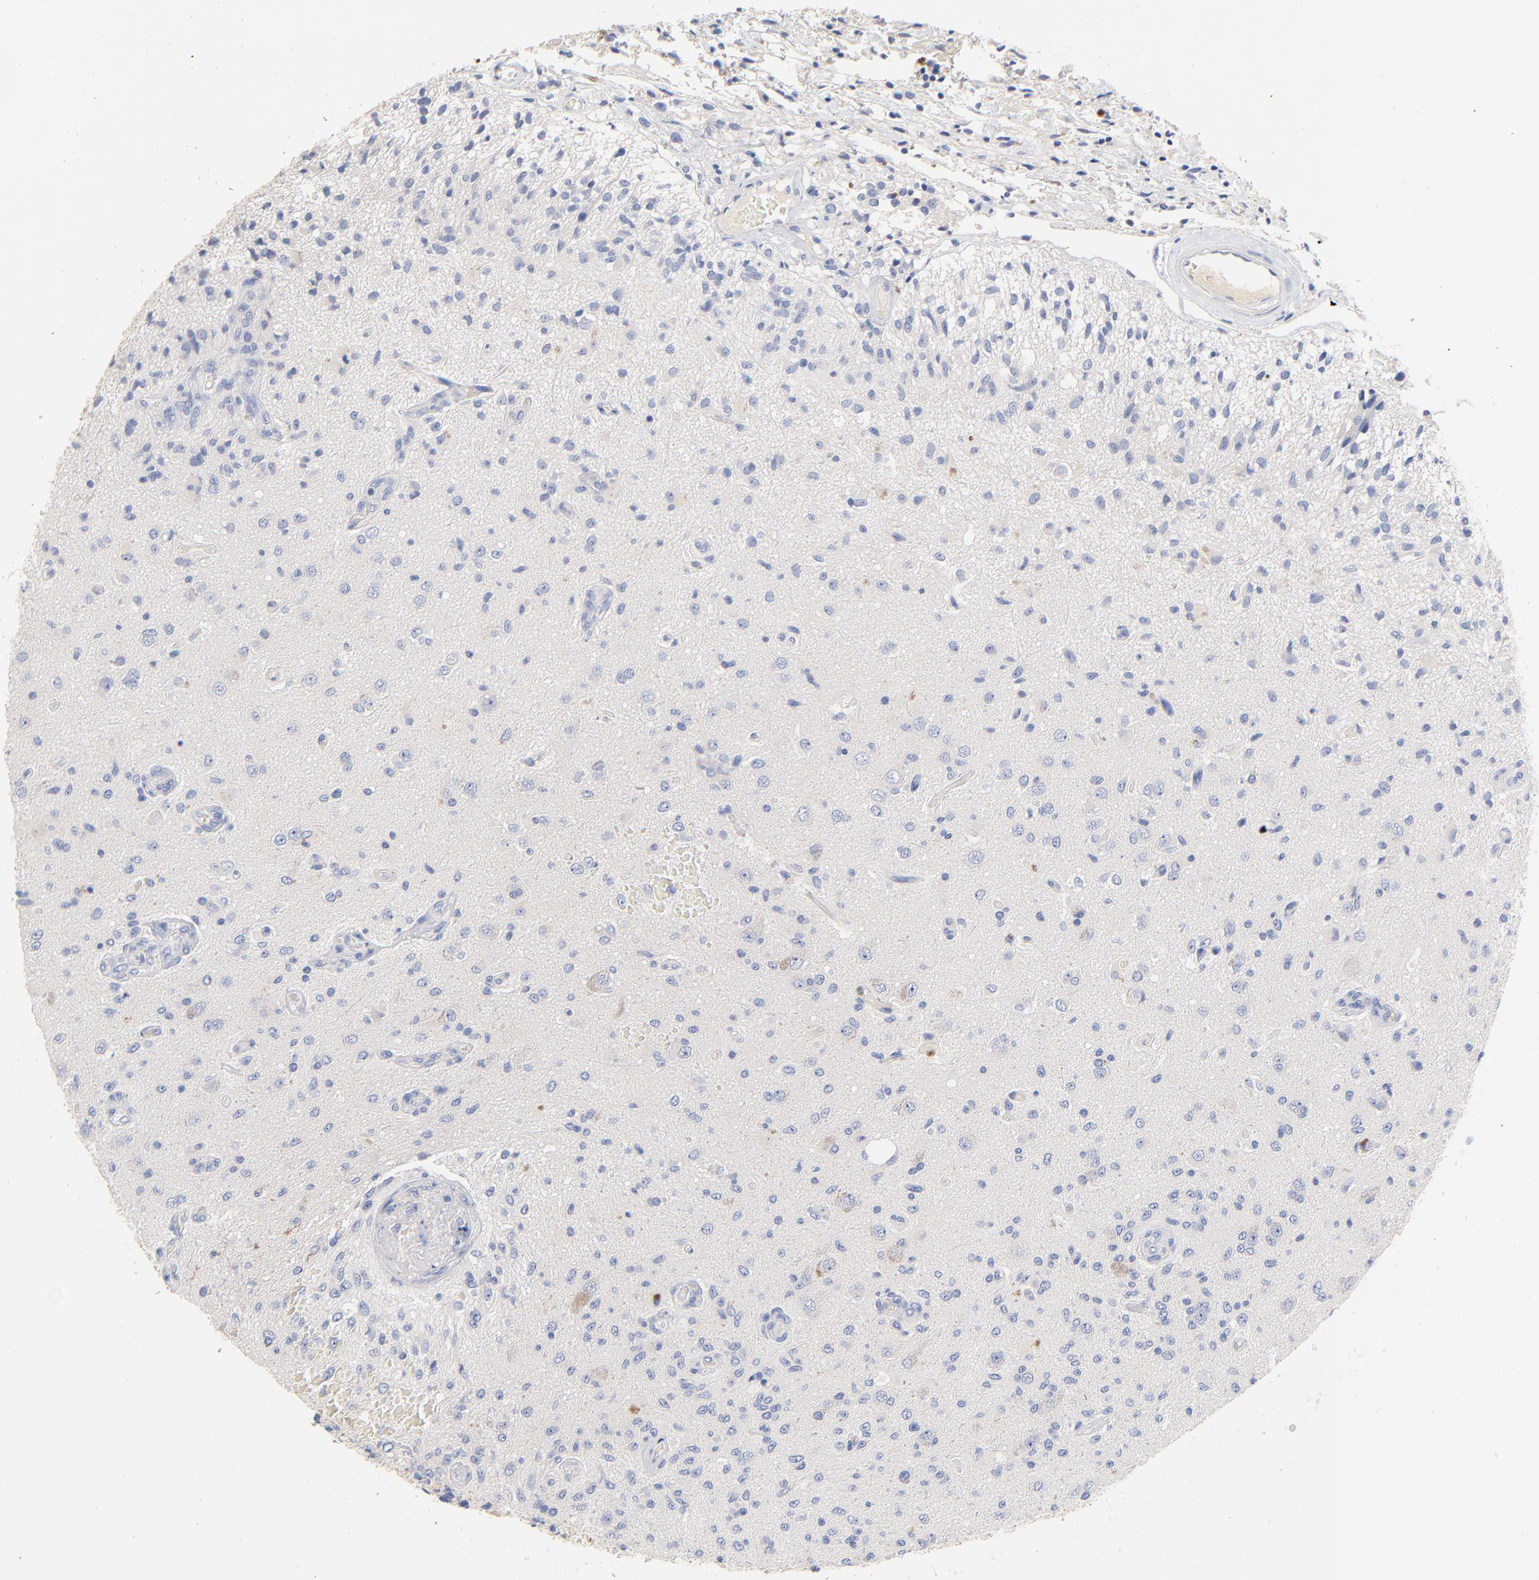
{"staining": {"intensity": "negative", "quantity": "none", "location": "none"}, "tissue": "glioma", "cell_type": "Tumor cells", "image_type": "cancer", "snomed": [{"axis": "morphology", "description": "Normal tissue, NOS"}, {"axis": "morphology", "description": "Glioma, malignant, High grade"}, {"axis": "topography", "description": "Cerebral cortex"}], "caption": "The photomicrograph displays no staining of tumor cells in malignant glioma (high-grade).", "gene": "CPS1", "patient": {"sex": "male", "age": 77}}